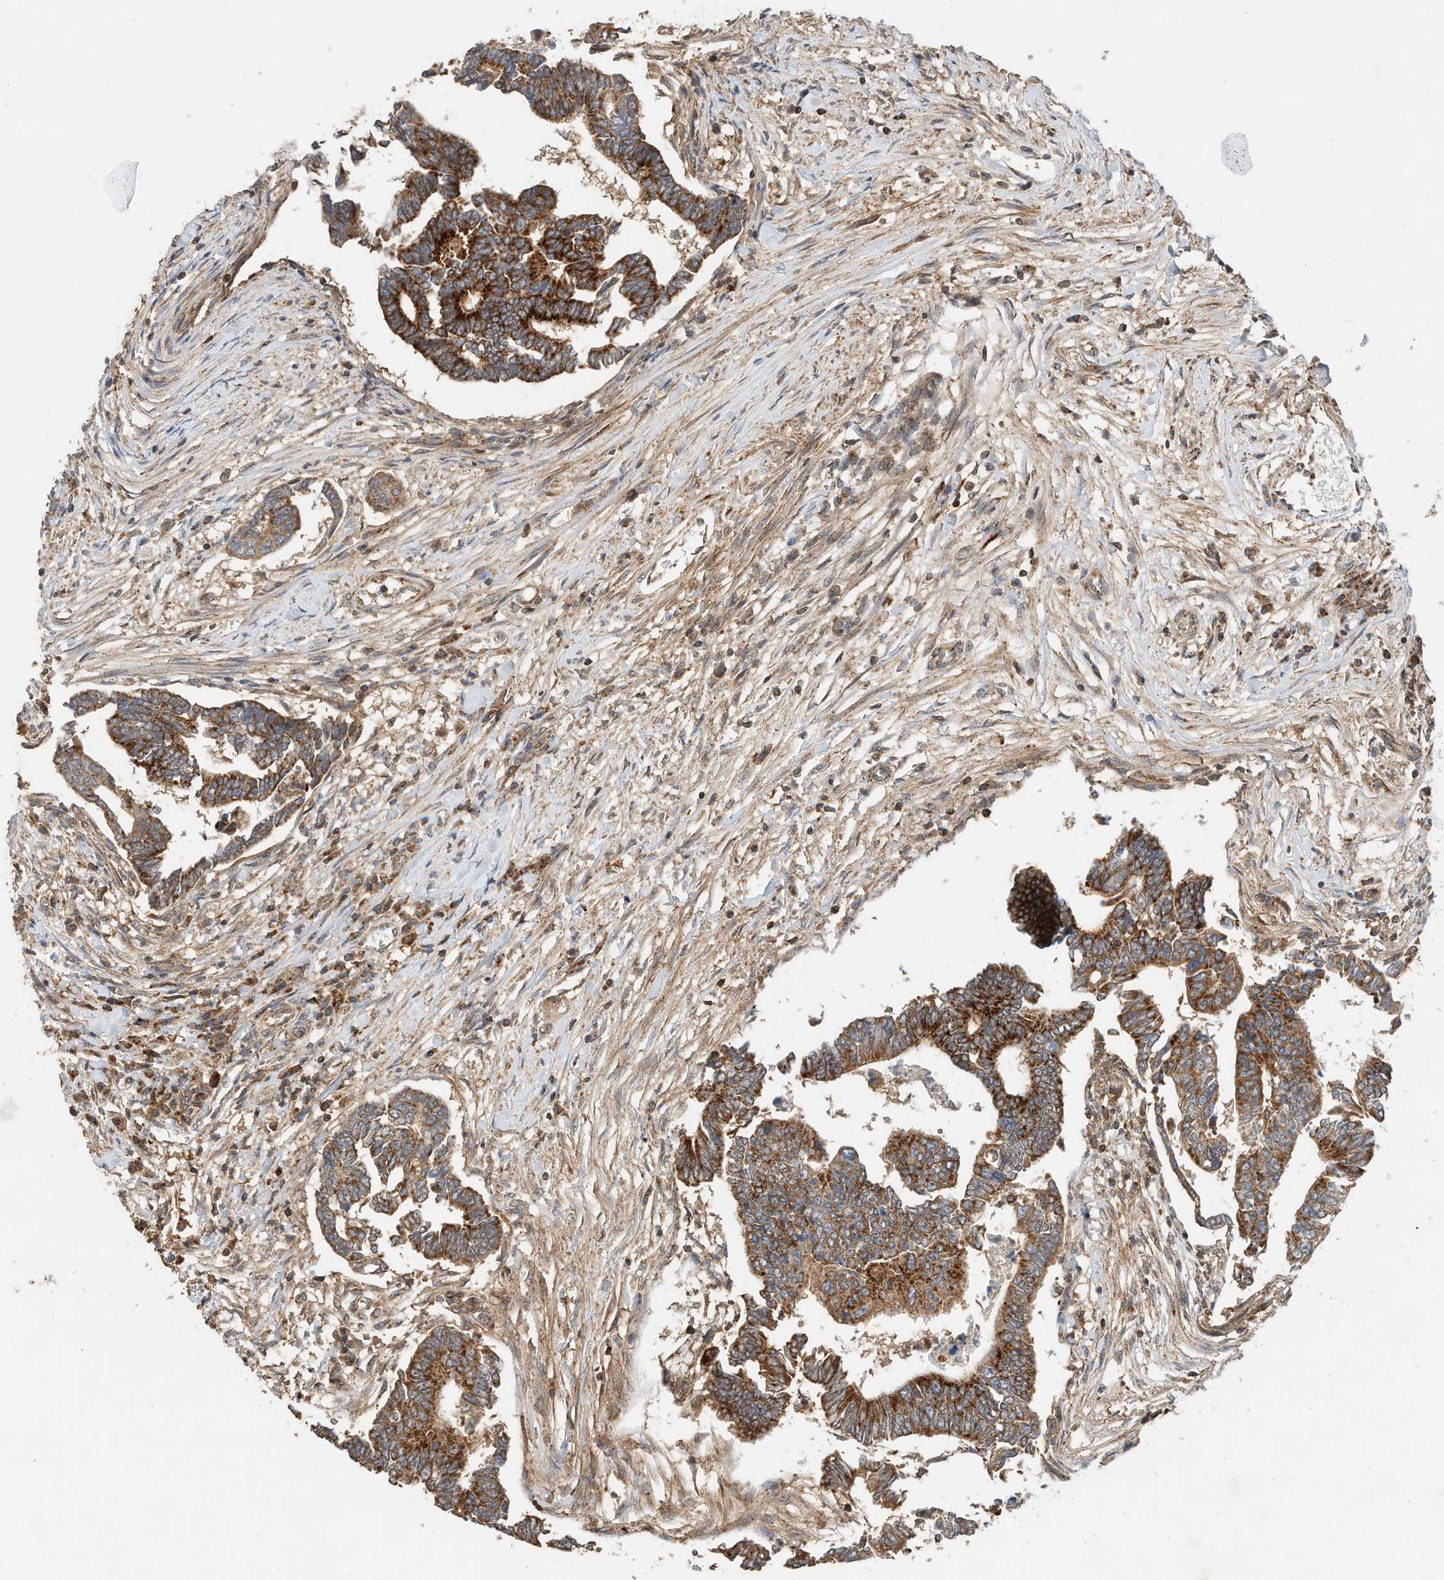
{"staining": {"intensity": "strong", "quantity": ">75%", "location": "cytoplasmic/membranous"}, "tissue": "colorectal cancer", "cell_type": "Tumor cells", "image_type": "cancer", "snomed": [{"axis": "morphology", "description": "Adenocarcinoma, NOS"}, {"axis": "topography", "description": "Rectum"}], "caption": "DAB (3,3'-diaminobenzidine) immunohistochemical staining of human colorectal adenocarcinoma displays strong cytoplasmic/membranous protein positivity in about >75% of tumor cells.", "gene": "CPAMD8", "patient": {"sex": "female", "age": 65}}